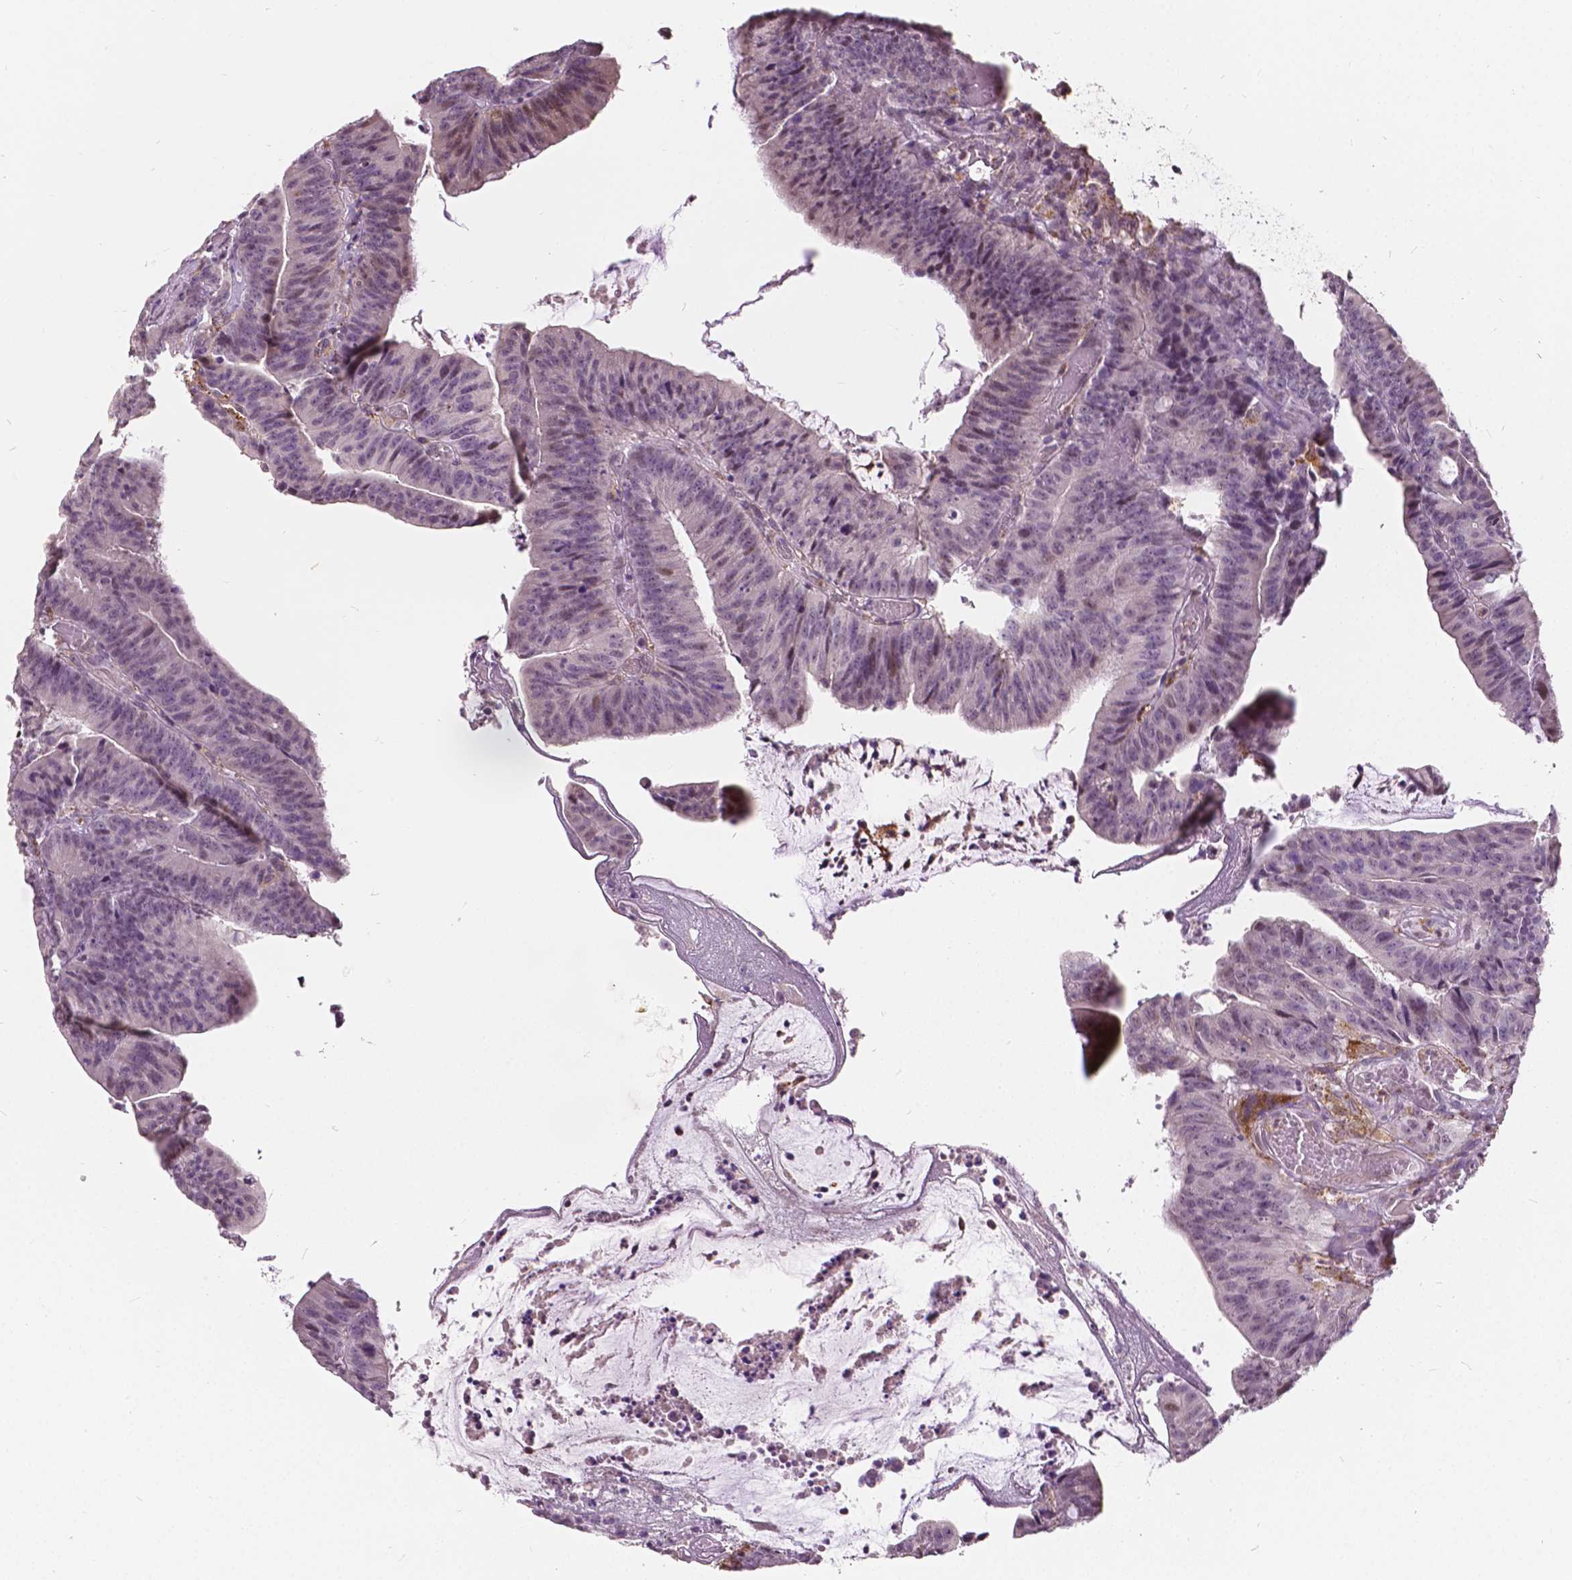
{"staining": {"intensity": "negative", "quantity": "none", "location": "none"}, "tissue": "colorectal cancer", "cell_type": "Tumor cells", "image_type": "cancer", "snomed": [{"axis": "morphology", "description": "Adenocarcinoma, NOS"}, {"axis": "topography", "description": "Colon"}], "caption": "Tumor cells are negative for protein expression in human colorectal cancer.", "gene": "DLX6", "patient": {"sex": "female", "age": 78}}